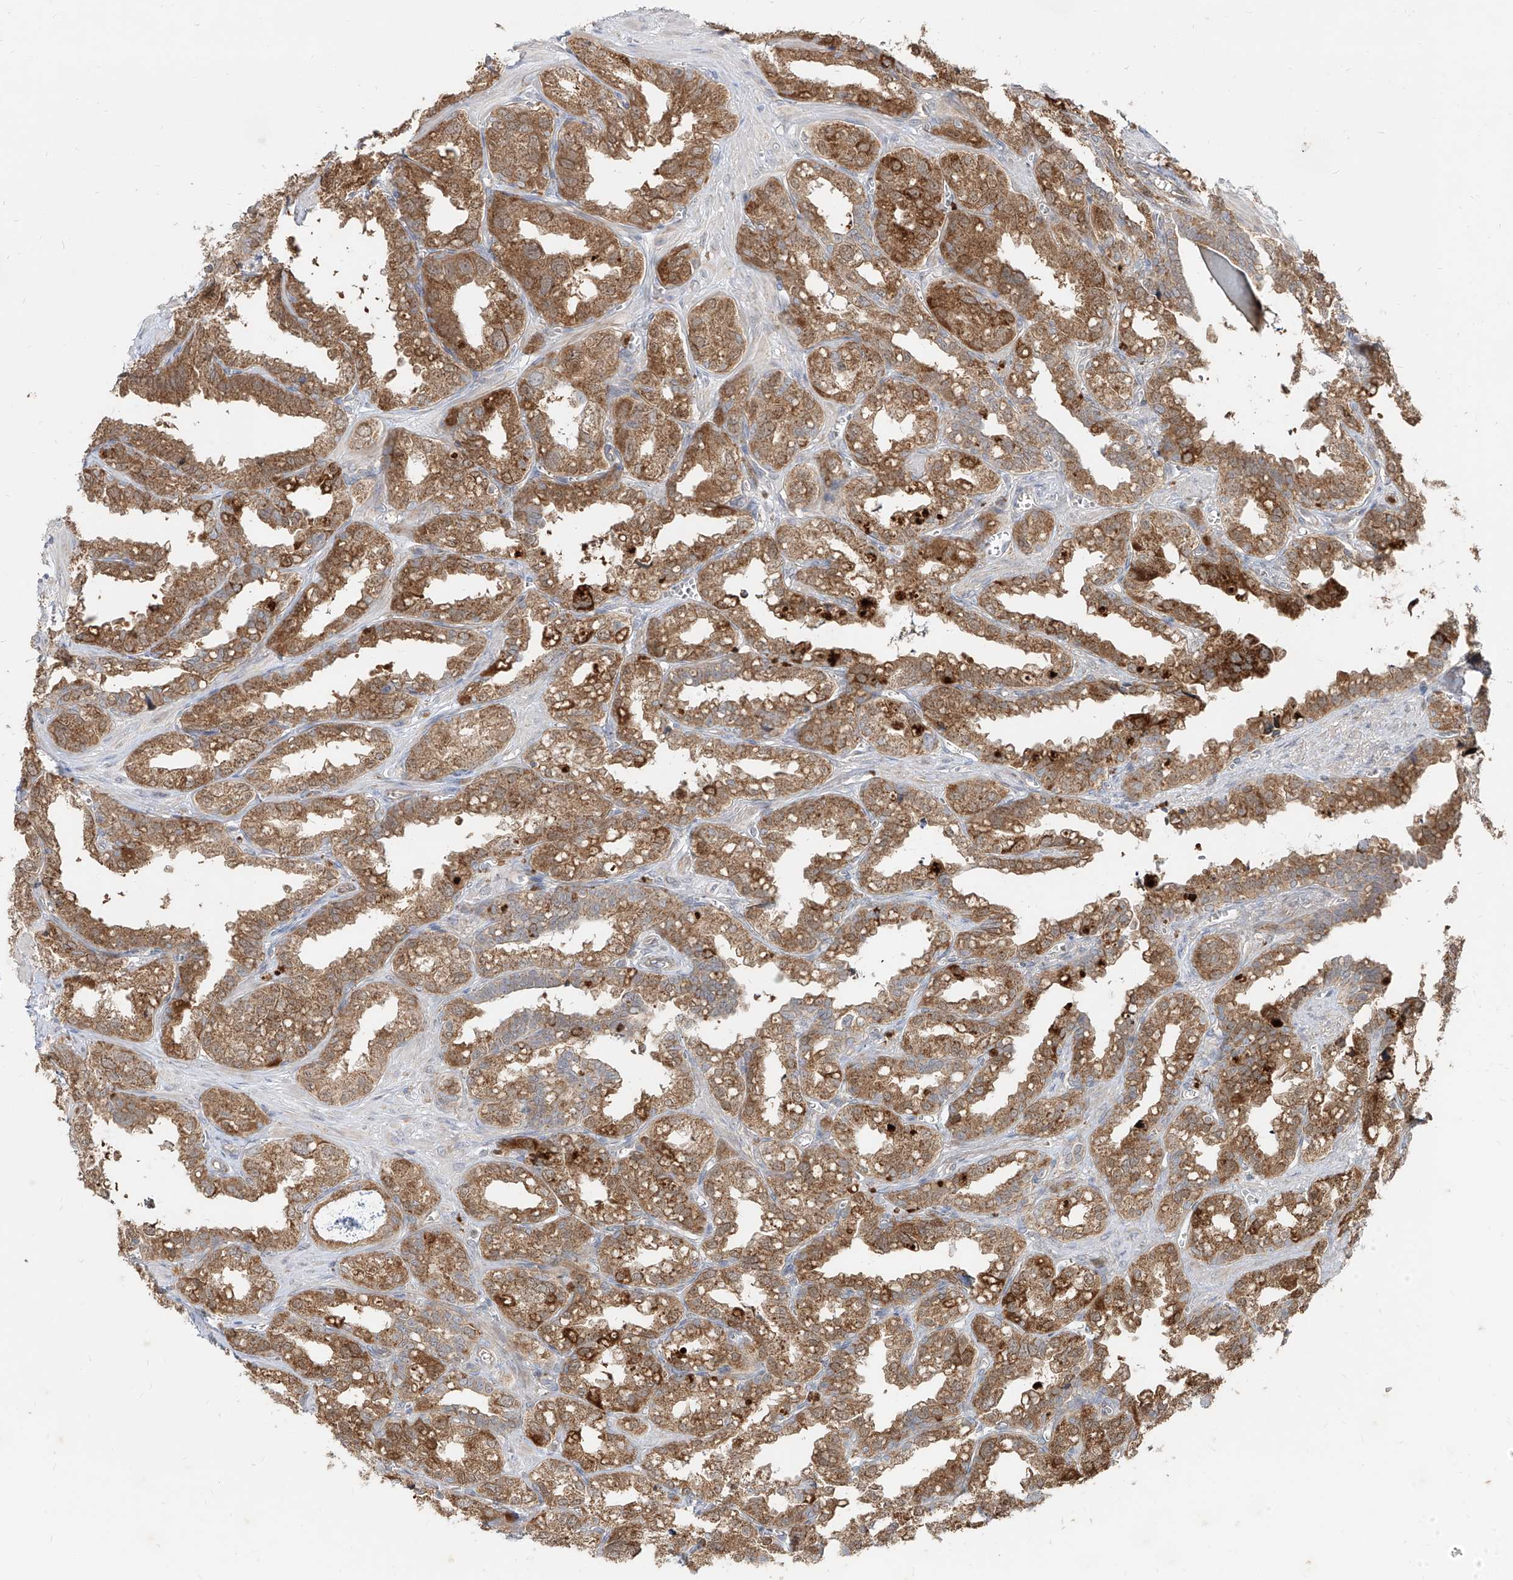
{"staining": {"intensity": "strong", "quantity": ">75%", "location": "cytoplasmic/membranous"}, "tissue": "seminal vesicle", "cell_type": "Glandular cells", "image_type": "normal", "snomed": [{"axis": "morphology", "description": "Normal tissue, NOS"}, {"axis": "topography", "description": "Prostate"}, {"axis": "topography", "description": "Seminal veicle"}], "caption": "The histopathology image shows immunohistochemical staining of unremarkable seminal vesicle. There is strong cytoplasmic/membranous staining is seen in approximately >75% of glandular cells.", "gene": "AIM2", "patient": {"sex": "male", "age": 51}}